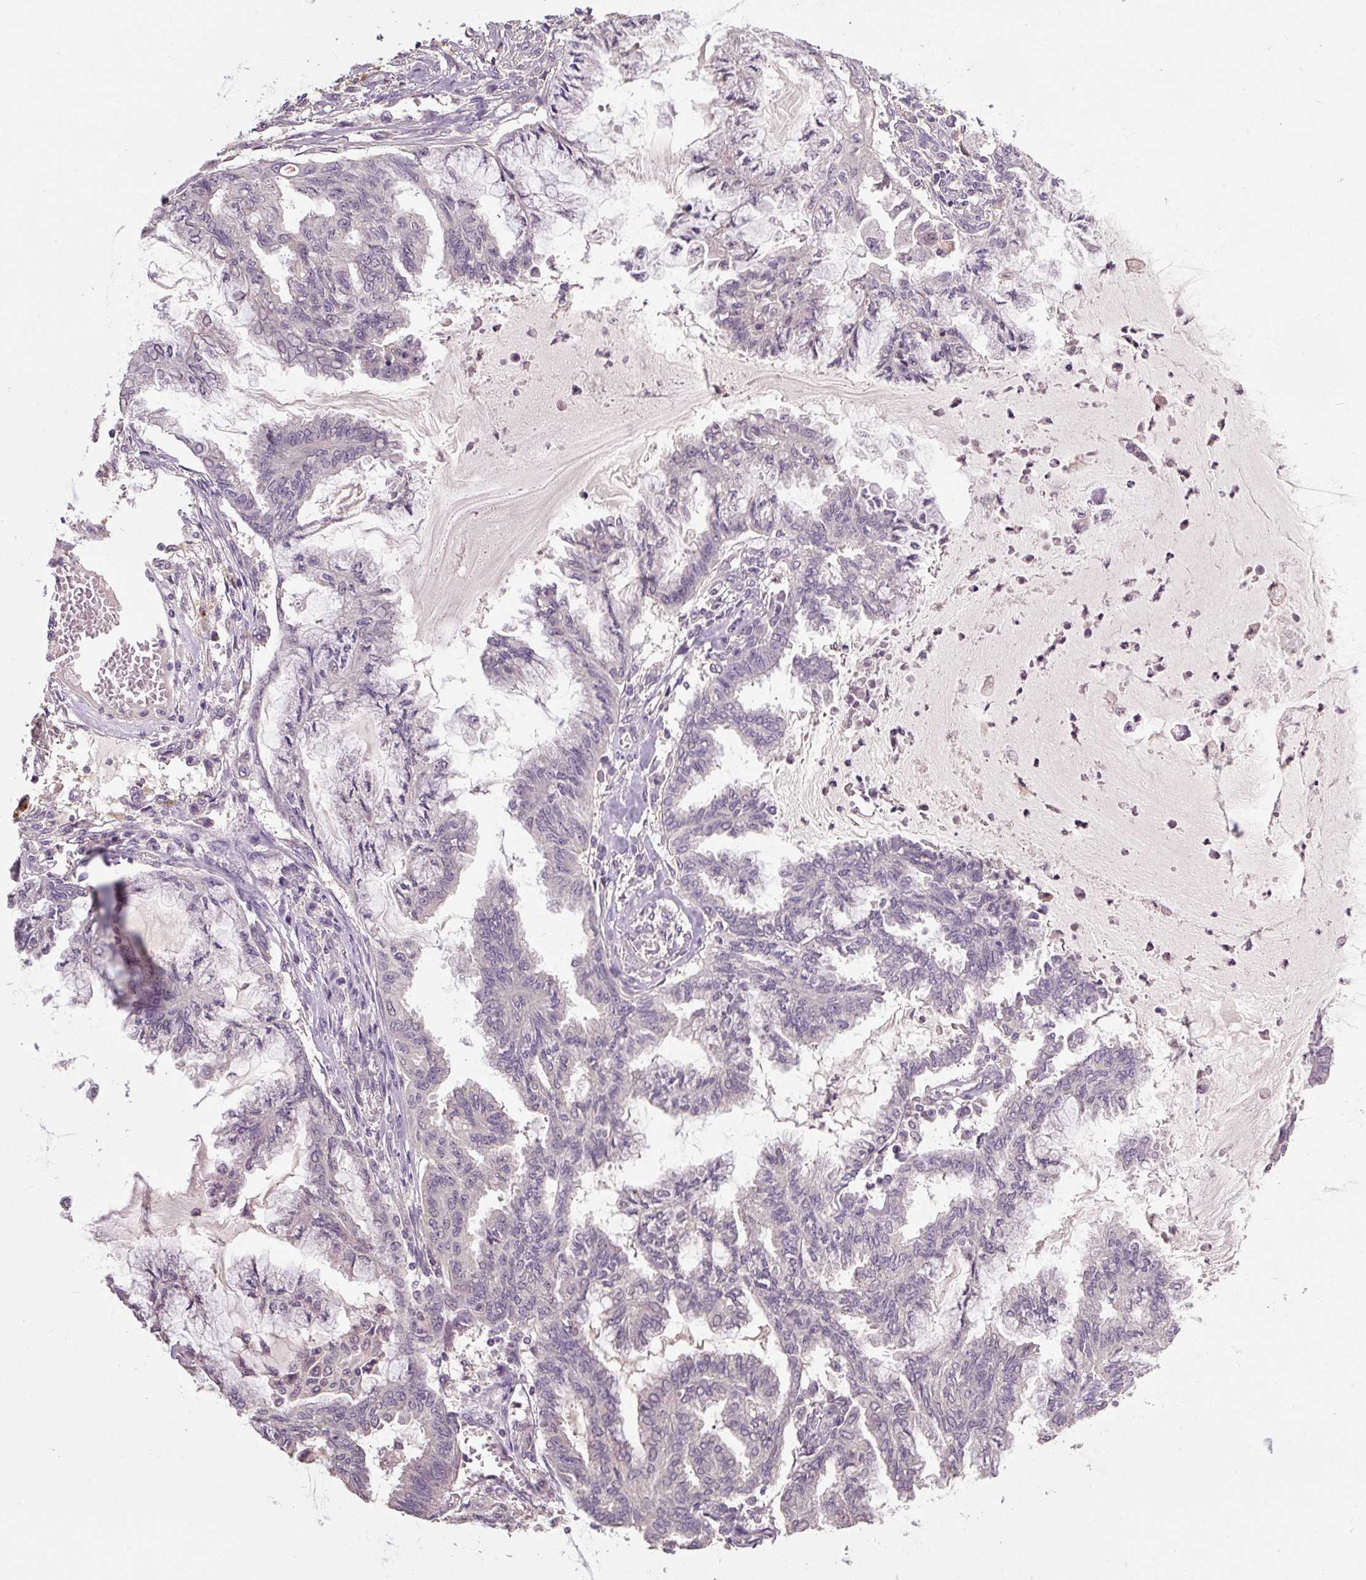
{"staining": {"intensity": "negative", "quantity": "none", "location": "none"}, "tissue": "endometrial cancer", "cell_type": "Tumor cells", "image_type": "cancer", "snomed": [{"axis": "morphology", "description": "Adenocarcinoma, NOS"}, {"axis": "topography", "description": "Endometrium"}], "caption": "Immunohistochemistry (IHC) micrograph of neoplastic tissue: endometrial cancer stained with DAB (3,3'-diaminobenzidine) exhibits no significant protein positivity in tumor cells.", "gene": "CFAP65", "patient": {"sex": "female", "age": 86}}